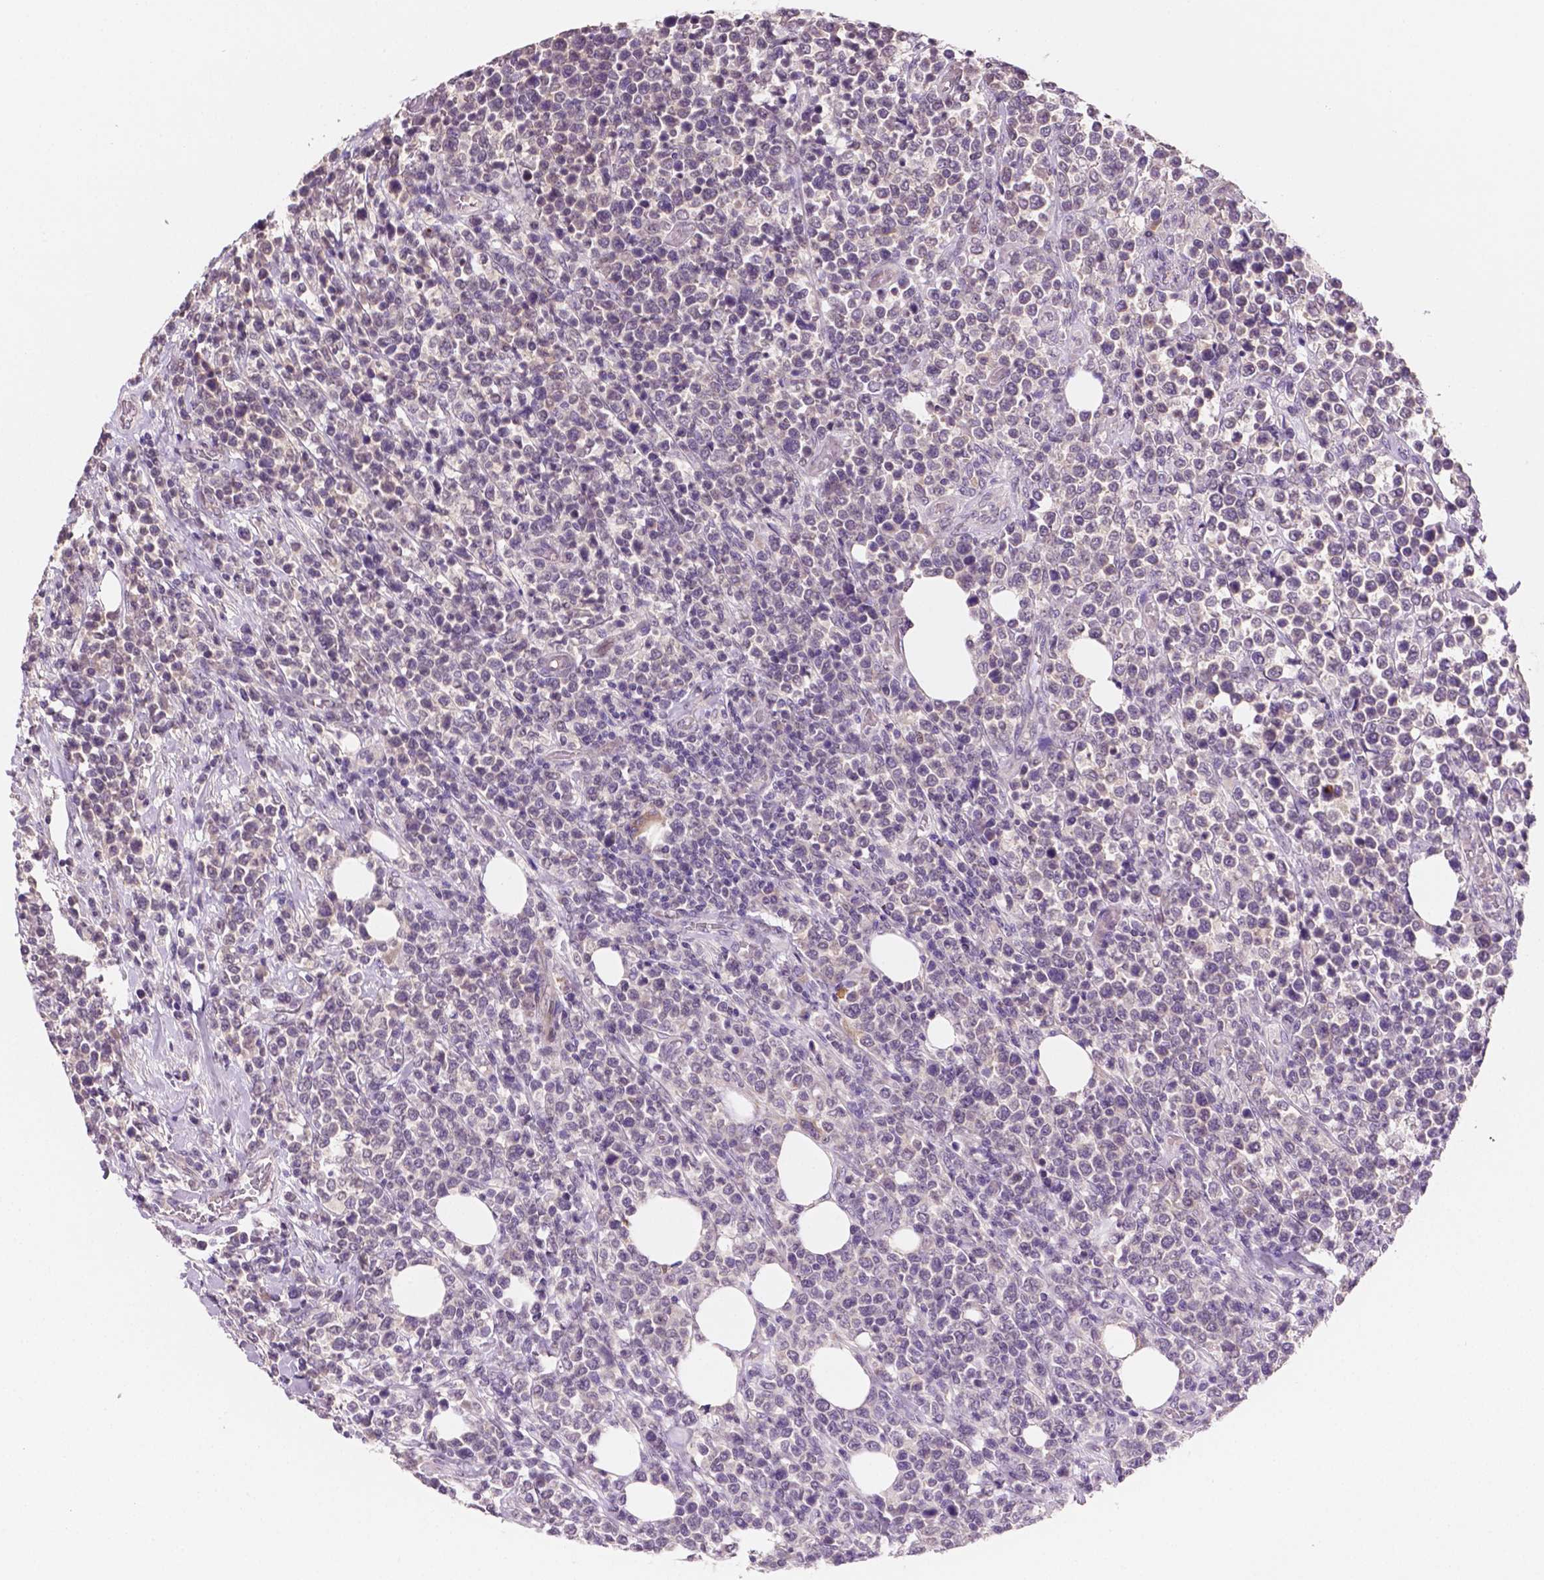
{"staining": {"intensity": "negative", "quantity": "none", "location": "none"}, "tissue": "lymphoma", "cell_type": "Tumor cells", "image_type": "cancer", "snomed": [{"axis": "morphology", "description": "Malignant lymphoma, non-Hodgkin's type, High grade"}, {"axis": "topography", "description": "Soft tissue"}], "caption": "Immunohistochemical staining of human high-grade malignant lymphoma, non-Hodgkin's type shows no significant expression in tumor cells.", "gene": "MROH6", "patient": {"sex": "female", "age": 56}}